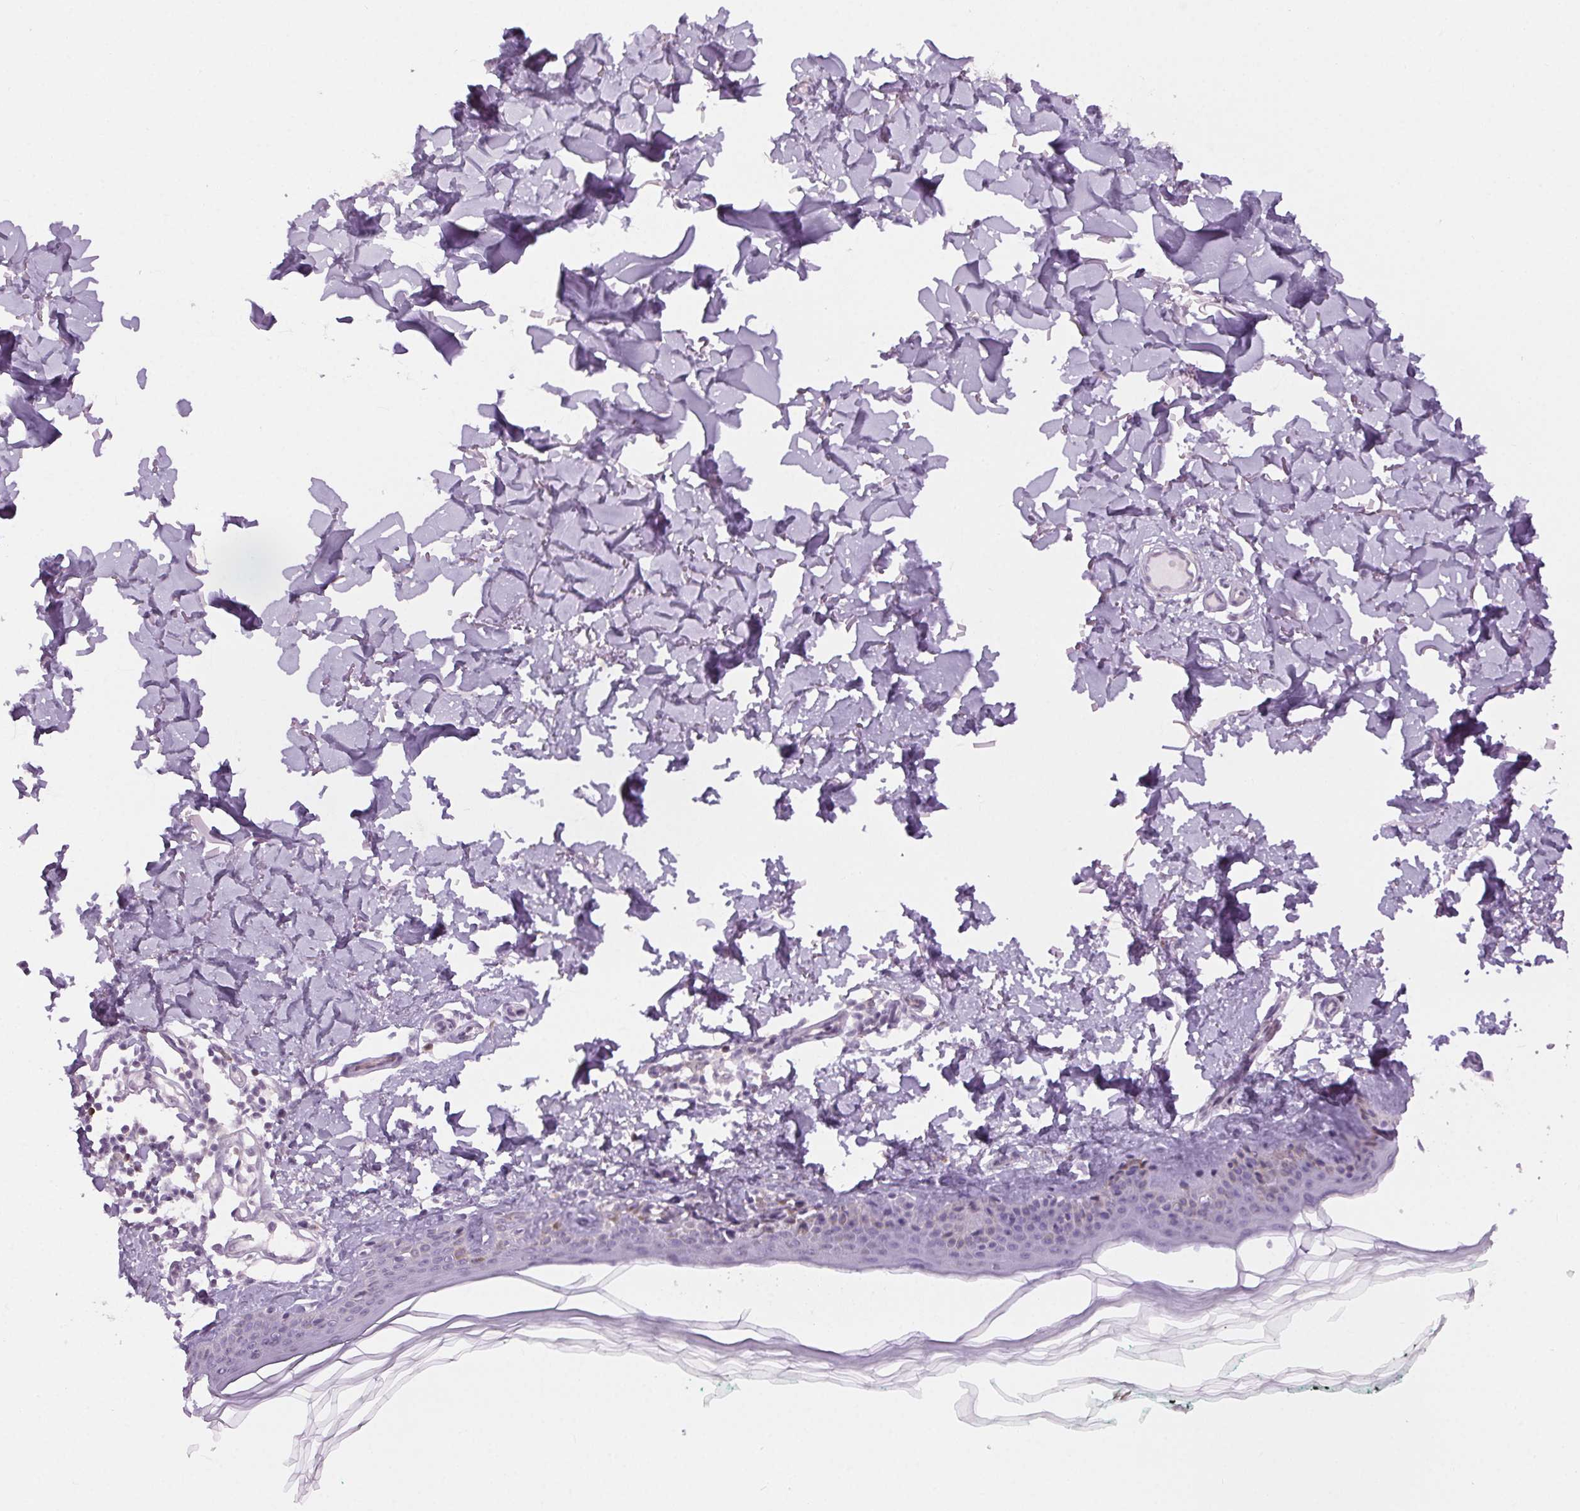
{"staining": {"intensity": "negative", "quantity": "none", "location": "none"}, "tissue": "skin", "cell_type": "Fibroblasts", "image_type": "normal", "snomed": [{"axis": "morphology", "description": "Normal tissue, NOS"}, {"axis": "topography", "description": "Skin"}, {"axis": "topography", "description": "Peripheral nerve tissue"}], "caption": "High magnification brightfield microscopy of normal skin stained with DAB (3,3'-diaminobenzidine) (brown) and counterstained with hematoxylin (blue): fibroblasts show no significant staining.", "gene": "SLC6A19", "patient": {"sex": "female", "age": 45}}